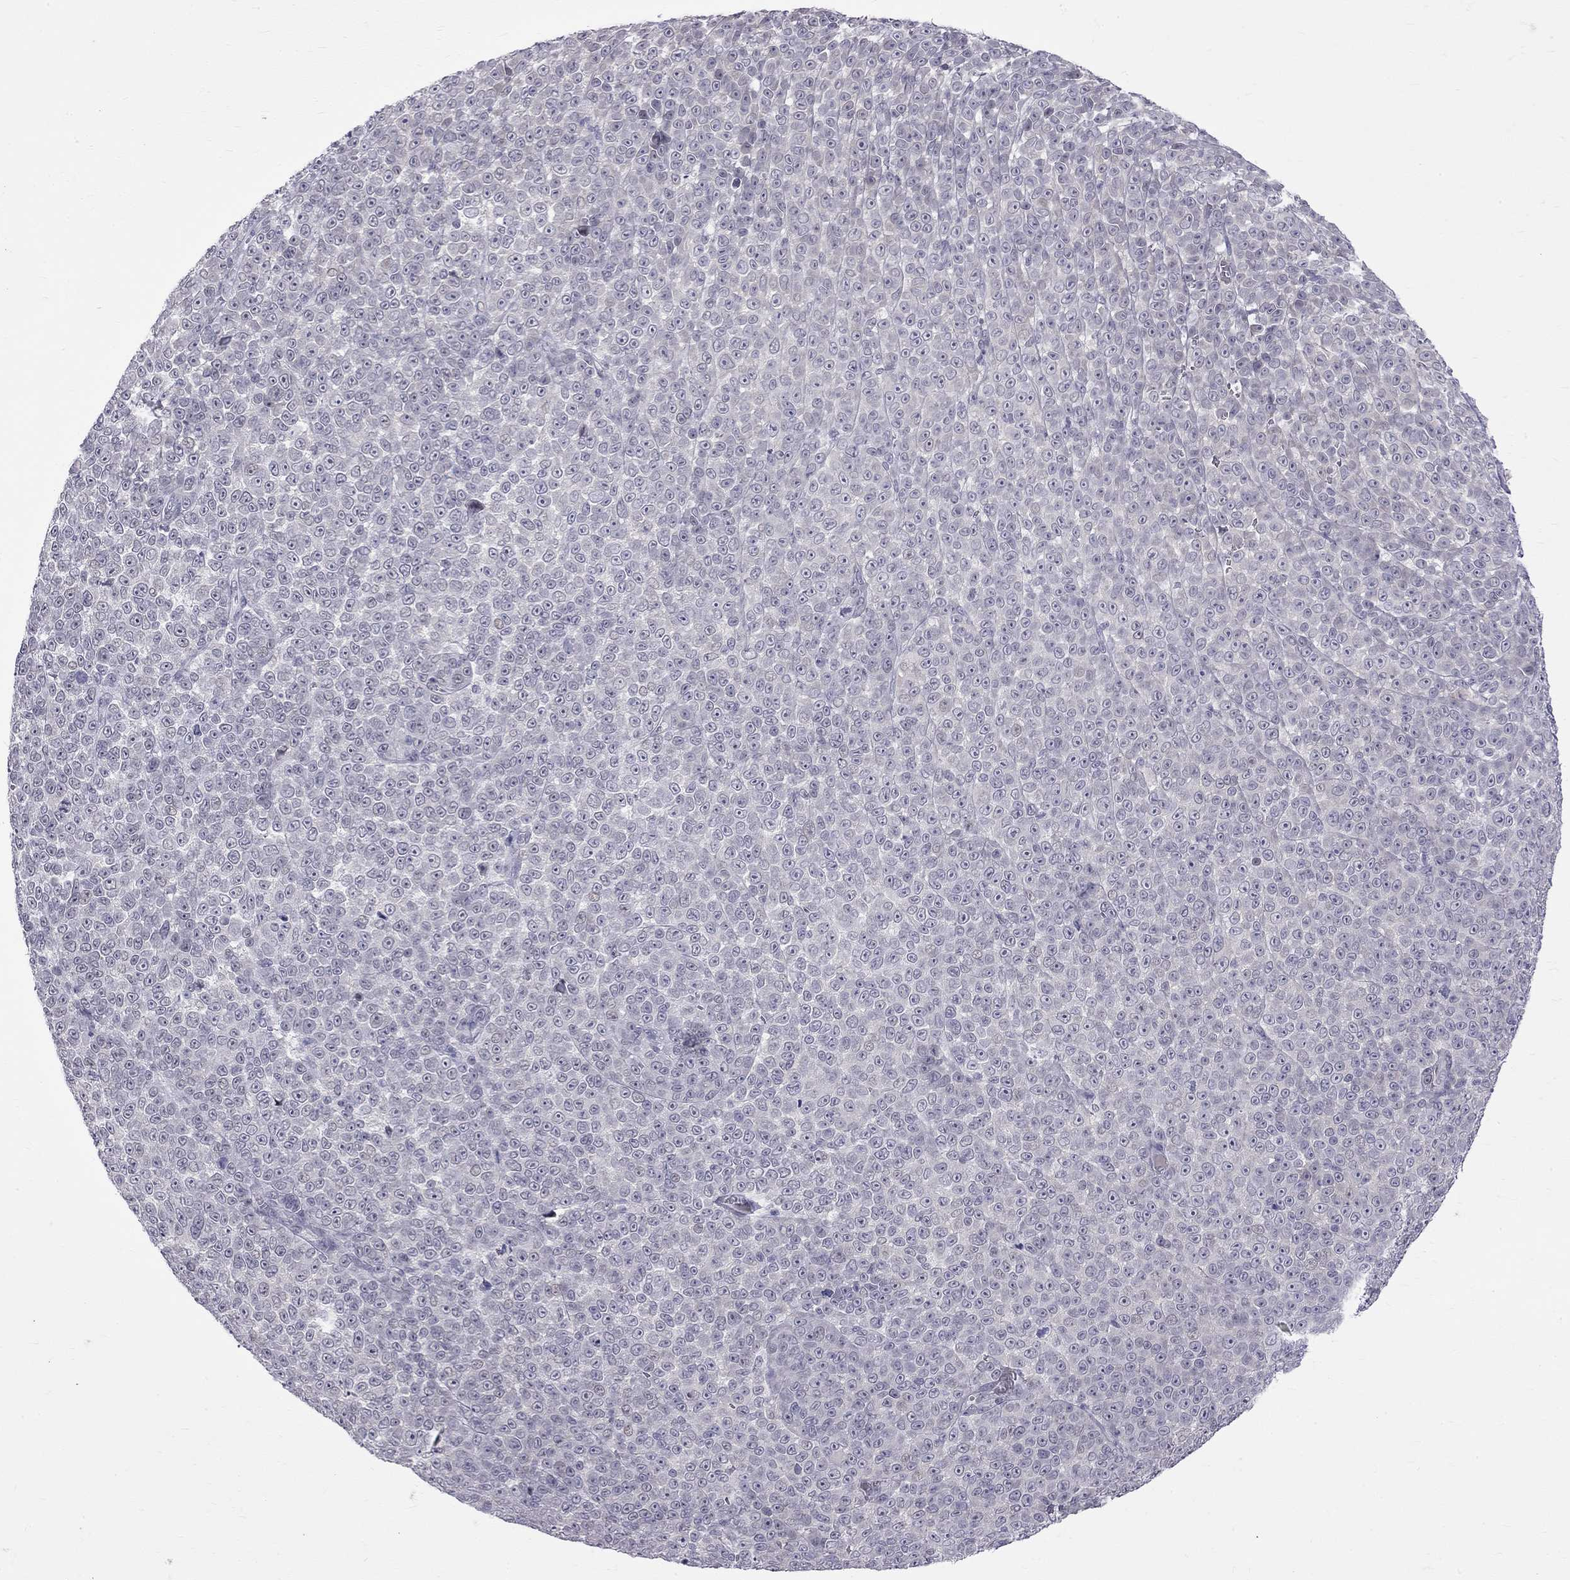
{"staining": {"intensity": "negative", "quantity": "none", "location": "none"}, "tissue": "melanoma", "cell_type": "Tumor cells", "image_type": "cancer", "snomed": [{"axis": "morphology", "description": "Malignant melanoma, NOS"}, {"axis": "topography", "description": "Skin"}], "caption": "IHC histopathology image of neoplastic tissue: malignant melanoma stained with DAB (3,3'-diaminobenzidine) reveals no significant protein staining in tumor cells.", "gene": "RTL9", "patient": {"sex": "female", "age": 95}}